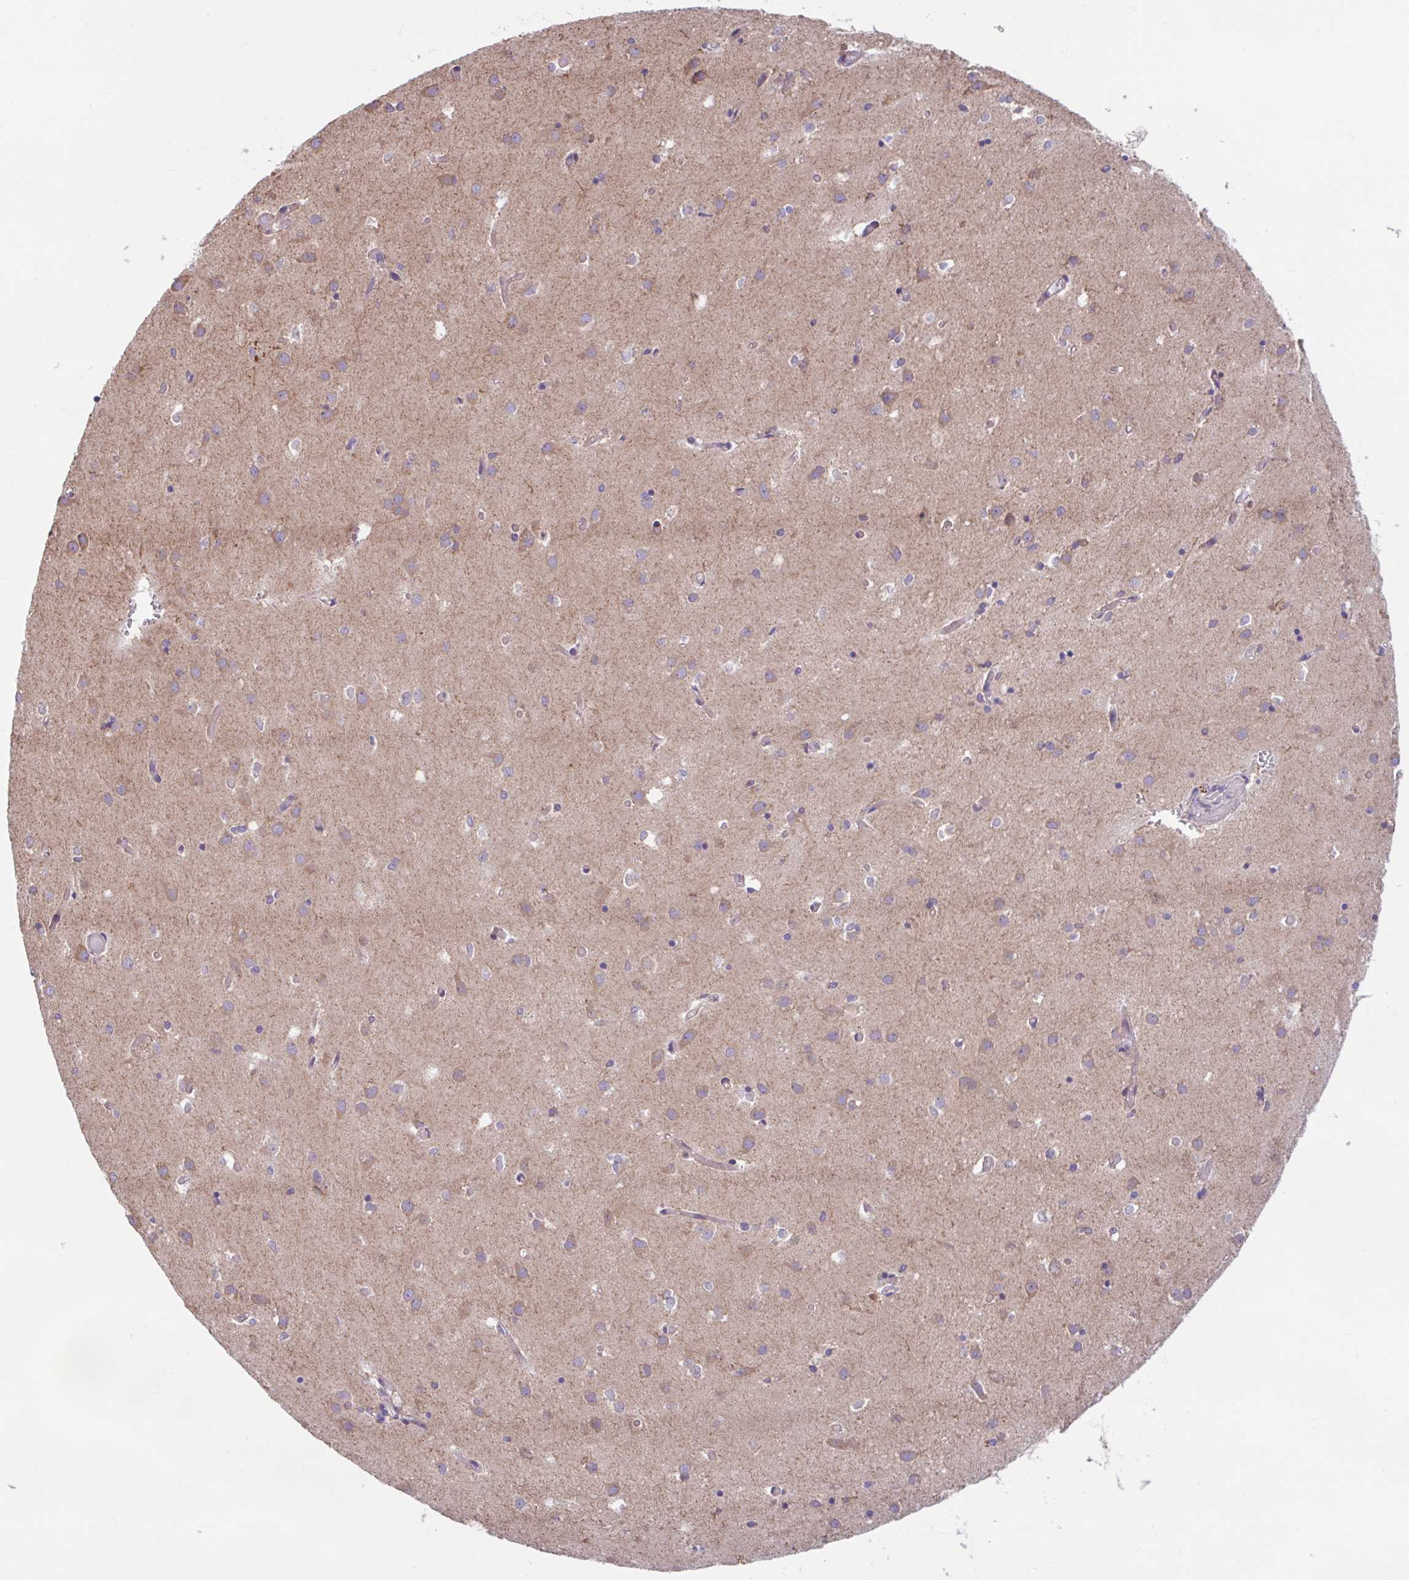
{"staining": {"intensity": "moderate", "quantity": "<25%", "location": "cytoplasmic/membranous"}, "tissue": "caudate", "cell_type": "Glial cells", "image_type": "normal", "snomed": [{"axis": "morphology", "description": "Normal tissue, NOS"}, {"axis": "topography", "description": "Lateral ventricle wall"}], "caption": "Immunohistochemistry (IHC) (DAB (3,3'-diaminobenzidine)) staining of unremarkable caudate reveals moderate cytoplasmic/membranous protein staining in about <25% of glial cells. The protein is shown in brown color, while the nuclei are stained blue.", "gene": "RALBP1", "patient": {"sex": "male", "age": 70}}